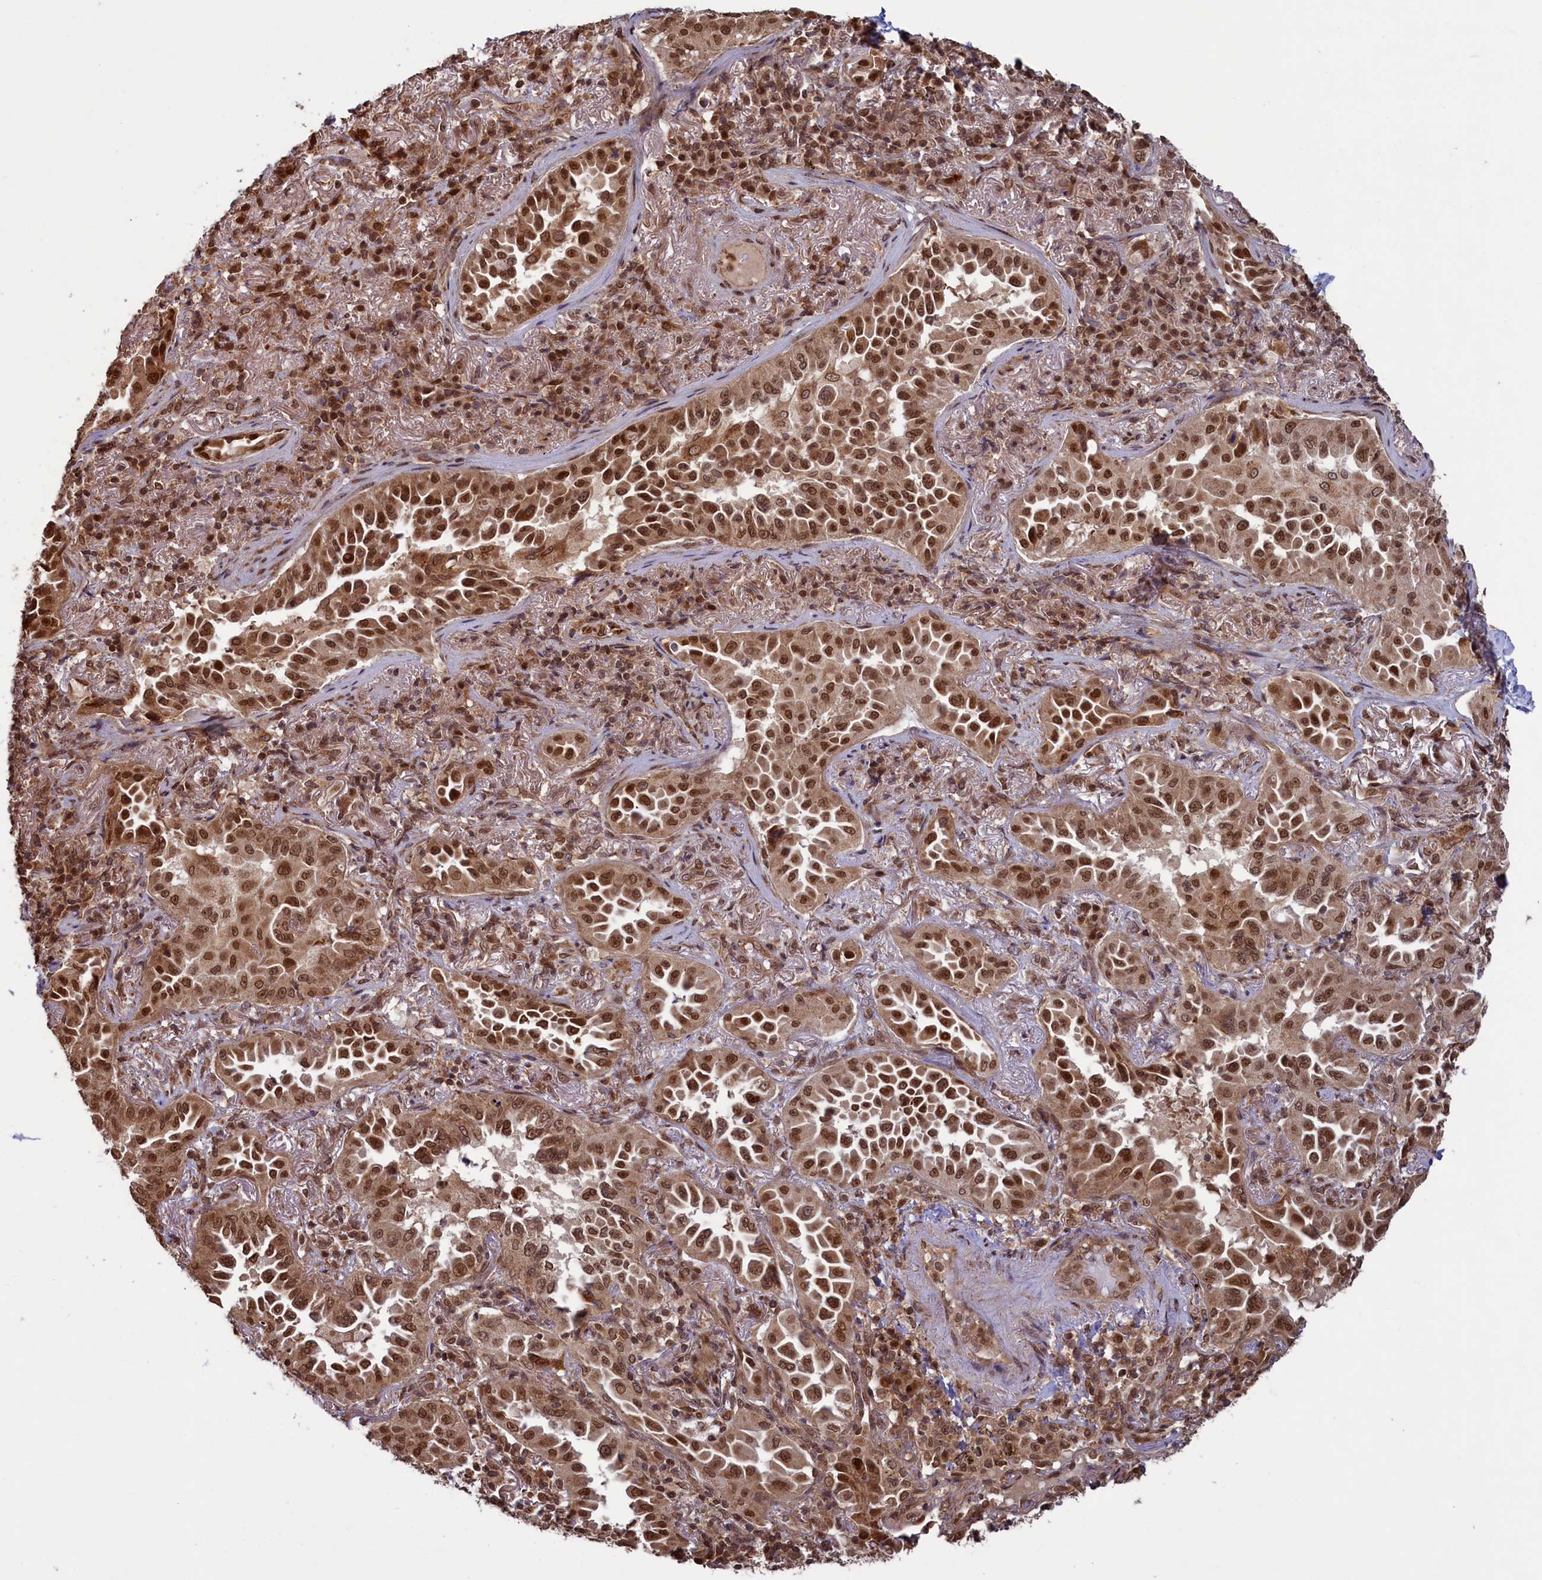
{"staining": {"intensity": "strong", "quantity": ">75%", "location": "nuclear"}, "tissue": "lung cancer", "cell_type": "Tumor cells", "image_type": "cancer", "snomed": [{"axis": "morphology", "description": "Adenocarcinoma, NOS"}, {"axis": "topography", "description": "Lung"}], "caption": "Tumor cells reveal strong nuclear positivity in approximately >75% of cells in lung adenocarcinoma.", "gene": "NAE1", "patient": {"sex": "female", "age": 69}}